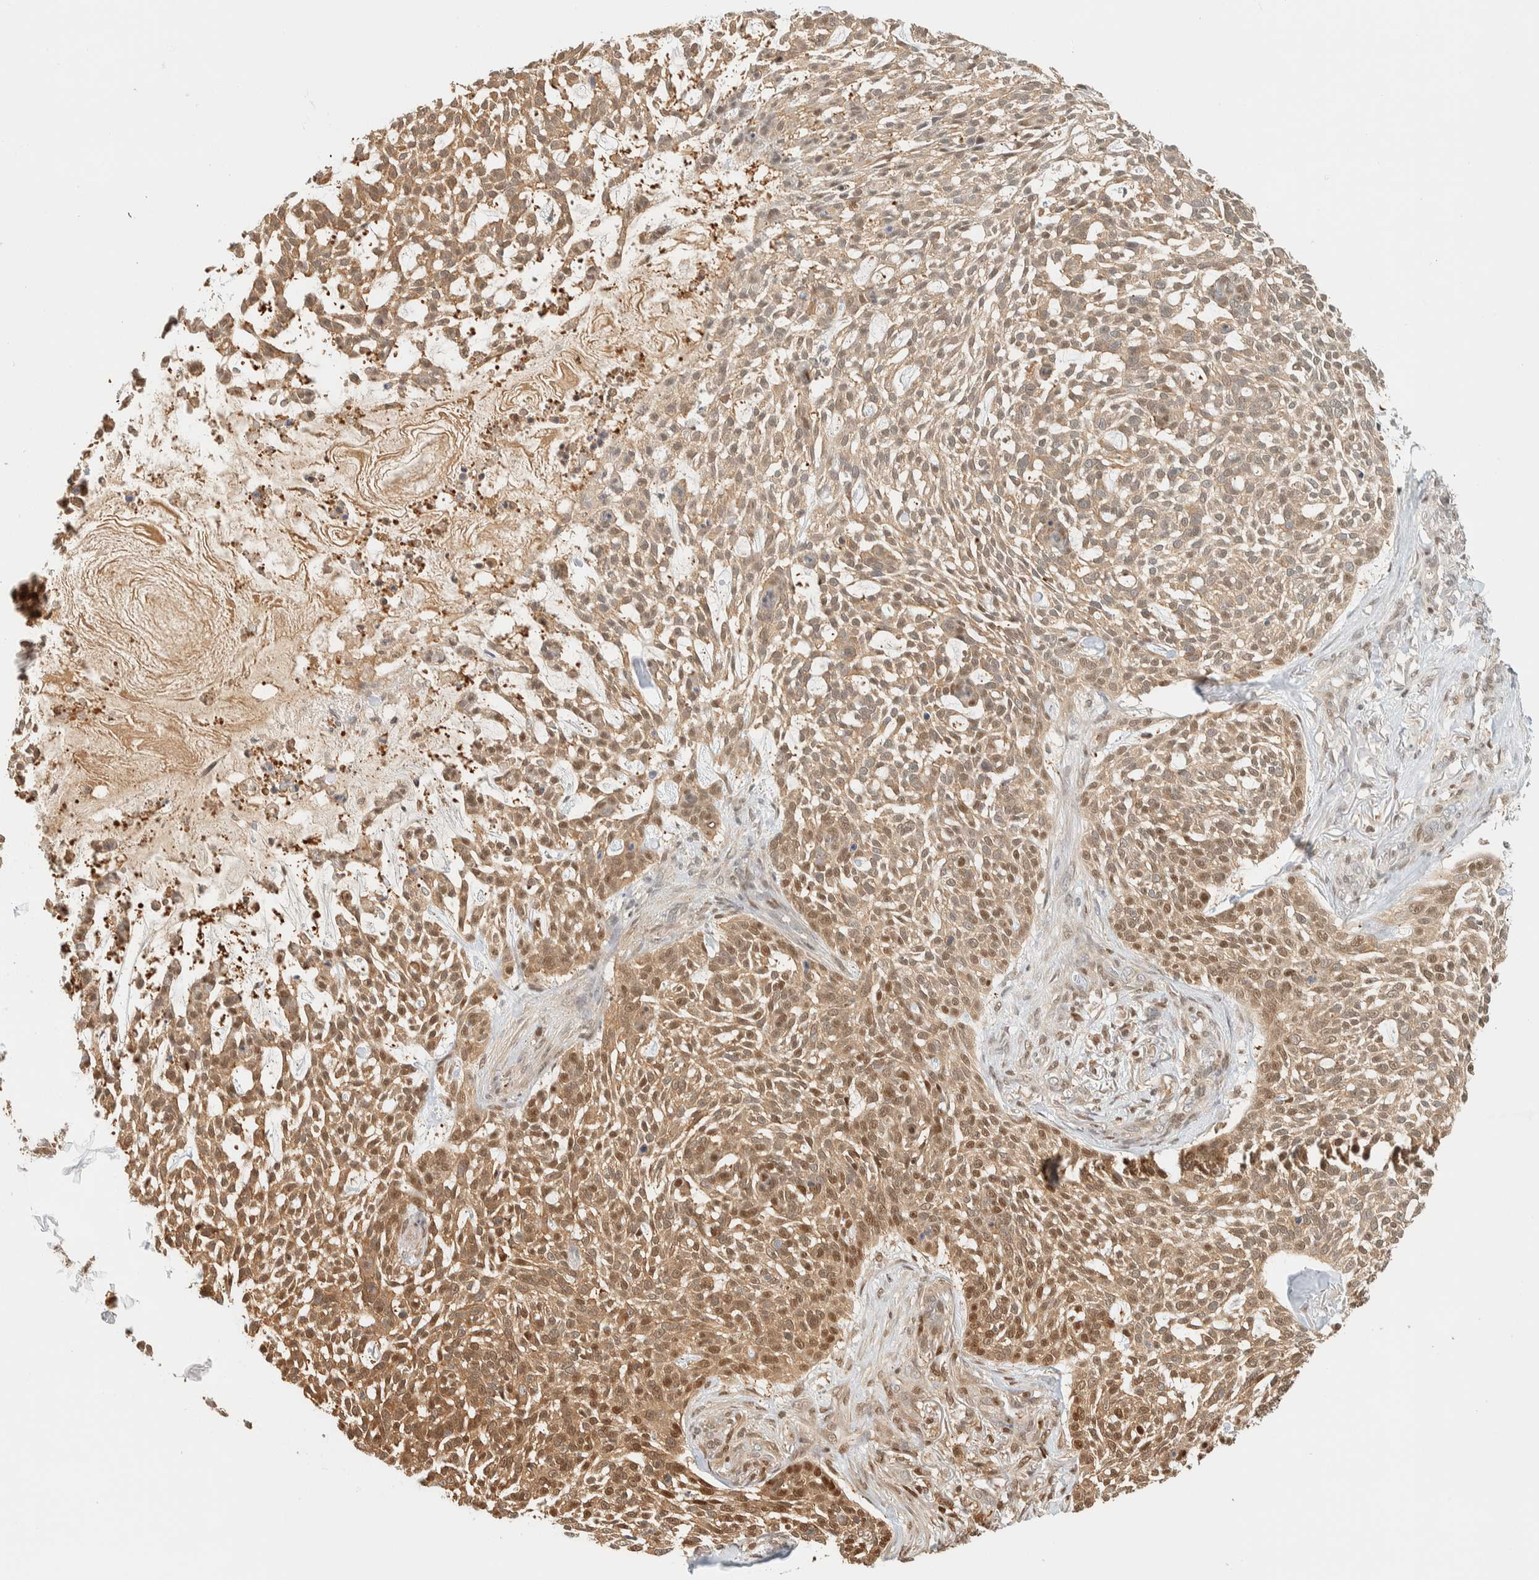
{"staining": {"intensity": "moderate", "quantity": ">75%", "location": "cytoplasmic/membranous,nuclear"}, "tissue": "skin cancer", "cell_type": "Tumor cells", "image_type": "cancer", "snomed": [{"axis": "morphology", "description": "Basal cell carcinoma"}, {"axis": "topography", "description": "Skin"}], "caption": "Brown immunohistochemical staining in human skin cancer reveals moderate cytoplasmic/membranous and nuclear expression in about >75% of tumor cells.", "gene": "ZBTB37", "patient": {"sex": "female", "age": 64}}